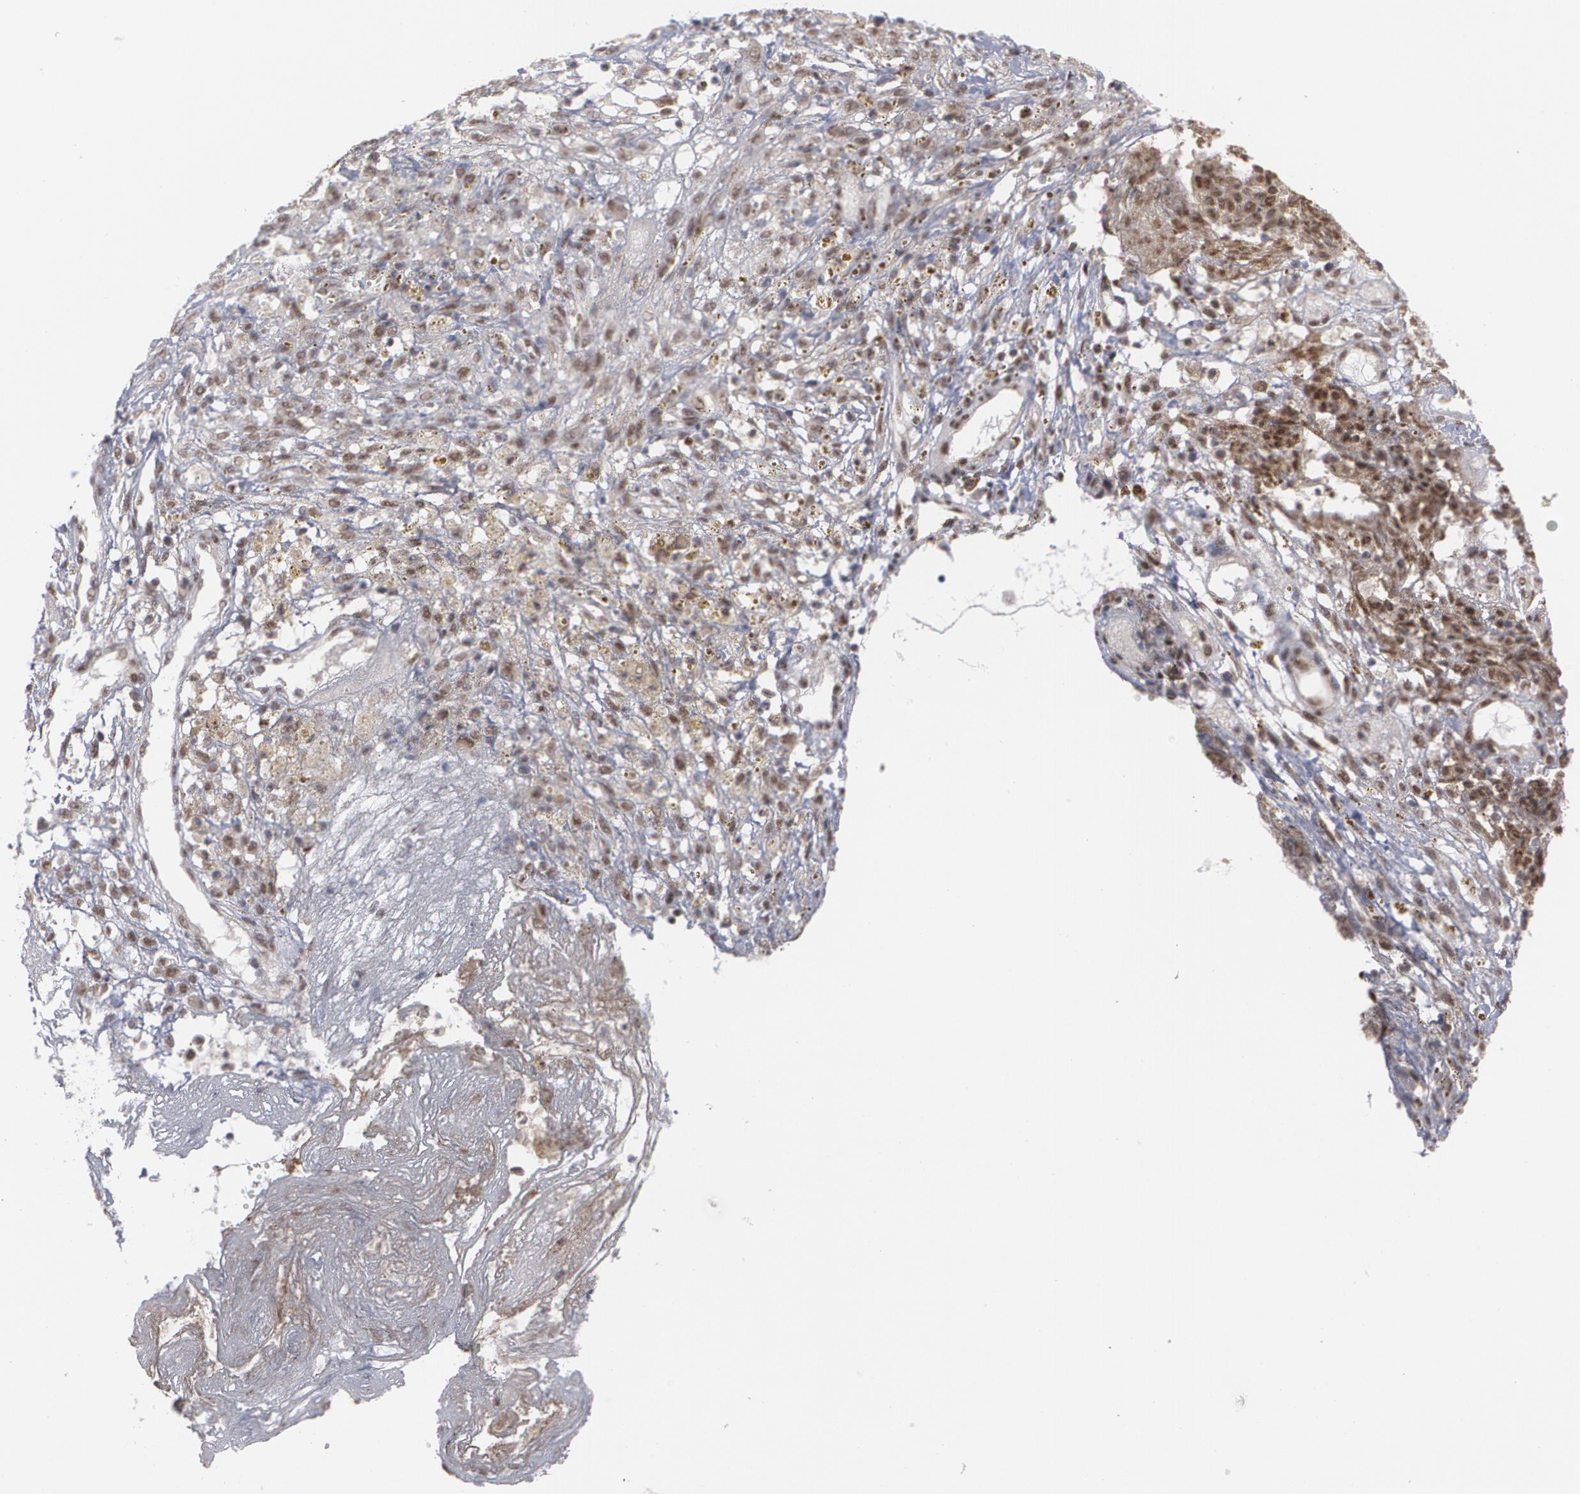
{"staining": {"intensity": "moderate", "quantity": ">75%", "location": "nuclear"}, "tissue": "ovarian cancer", "cell_type": "Tumor cells", "image_type": "cancer", "snomed": [{"axis": "morphology", "description": "Carcinoma, endometroid"}, {"axis": "topography", "description": "Ovary"}], "caption": "Immunohistochemistry of ovarian endometroid carcinoma displays medium levels of moderate nuclear positivity in about >75% of tumor cells.", "gene": "INTS6", "patient": {"sex": "female", "age": 42}}